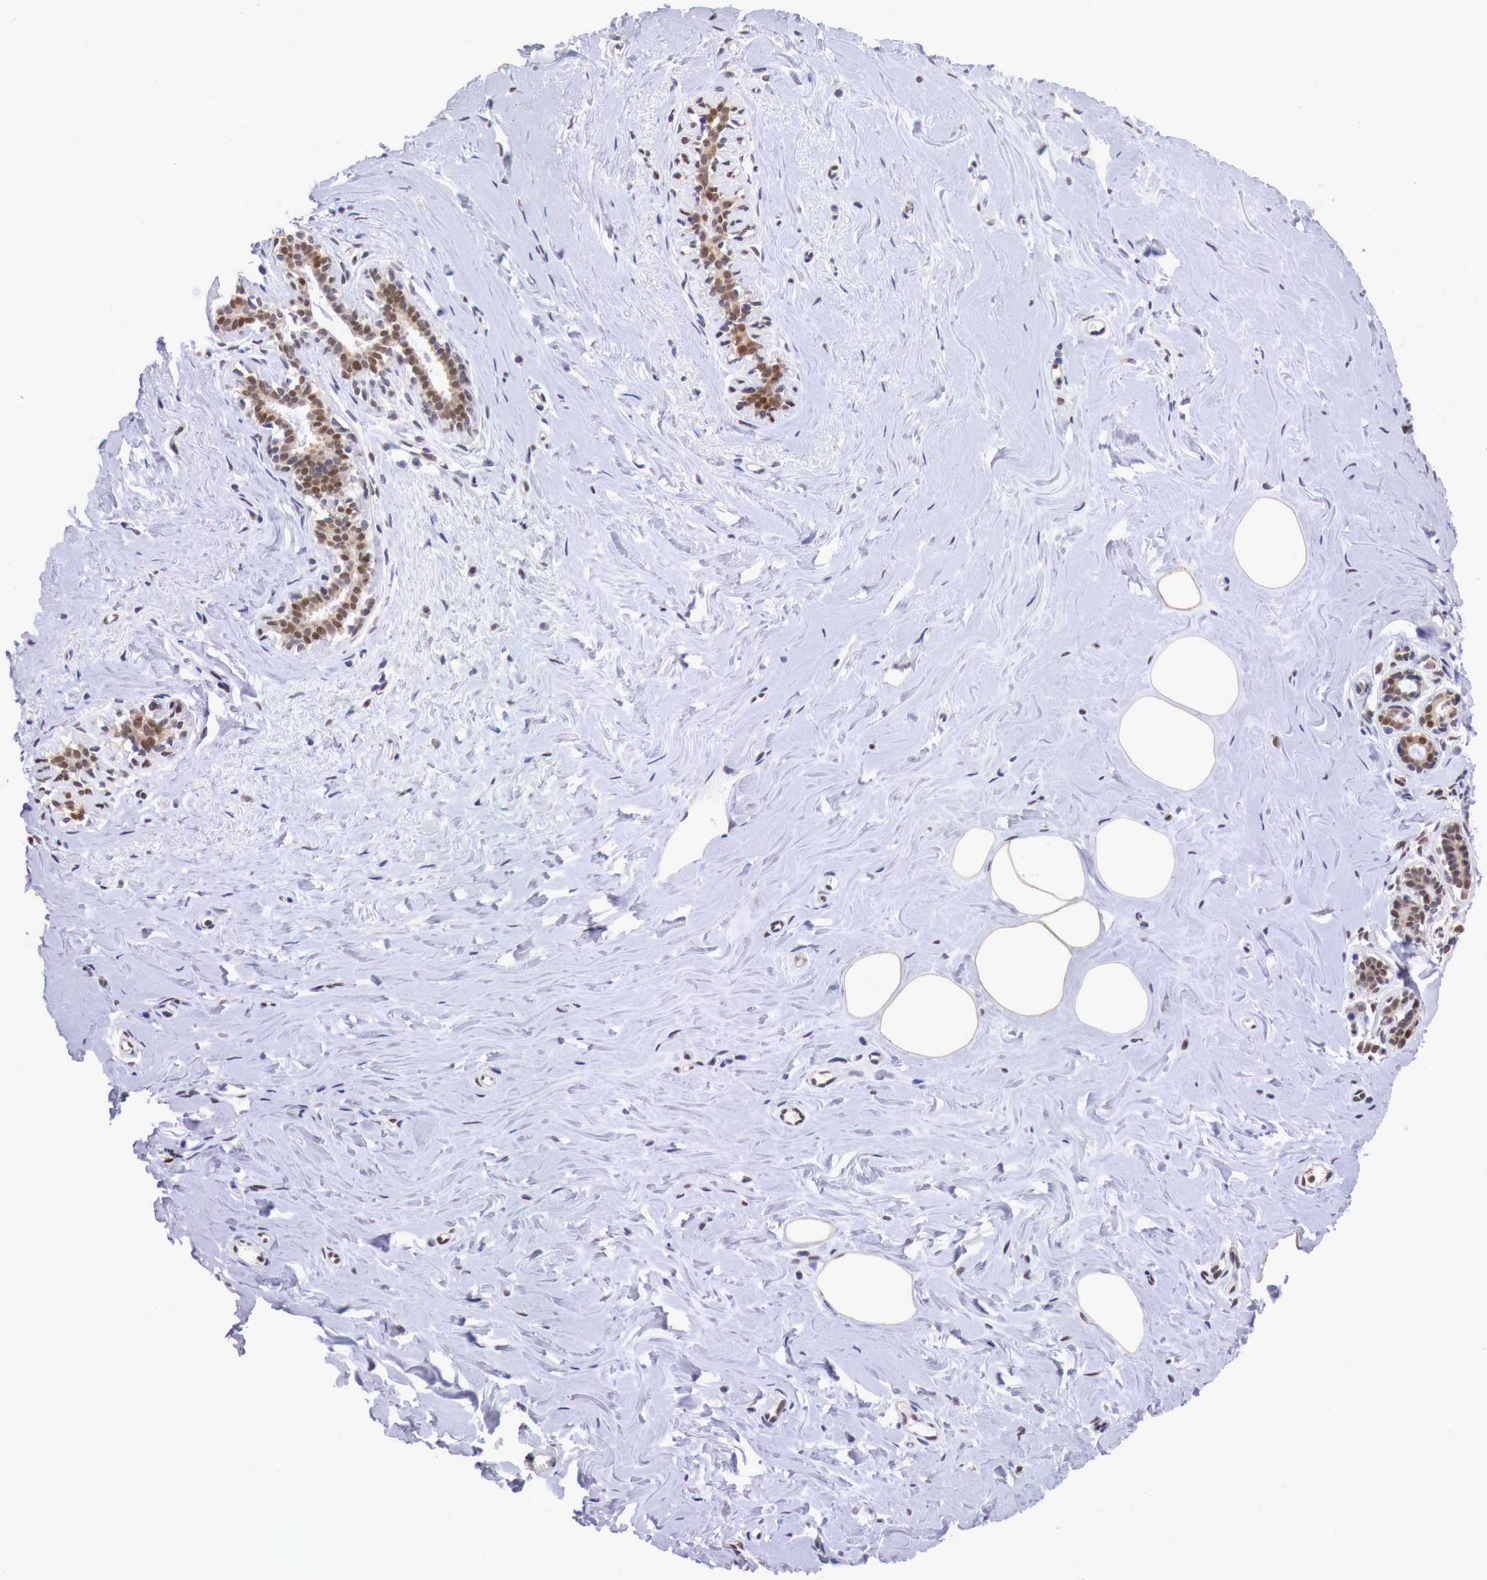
{"staining": {"intensity": "negative", "quantity": "none", "location": "none"}, "tissue": "breast", "cell_type": "Adipocytes", "image_type": "normal", "snomed": [{"axis": "morphology", "description": "Normal tissue, NOS"}, {"axis": "topography", "description": "Breast"}], "caption": "IHC image of benign breast: human breast stained with DAB displays no significant protein positivity in adipocytes. Brightfield microscopy of IHC stained with DAB (3,3'-diaminobenzidine) (brown) and hematoxylin (blue), captured at high magnification.", "gene": "PABIR2", "patient": {"sex": "female", "age": 45}}